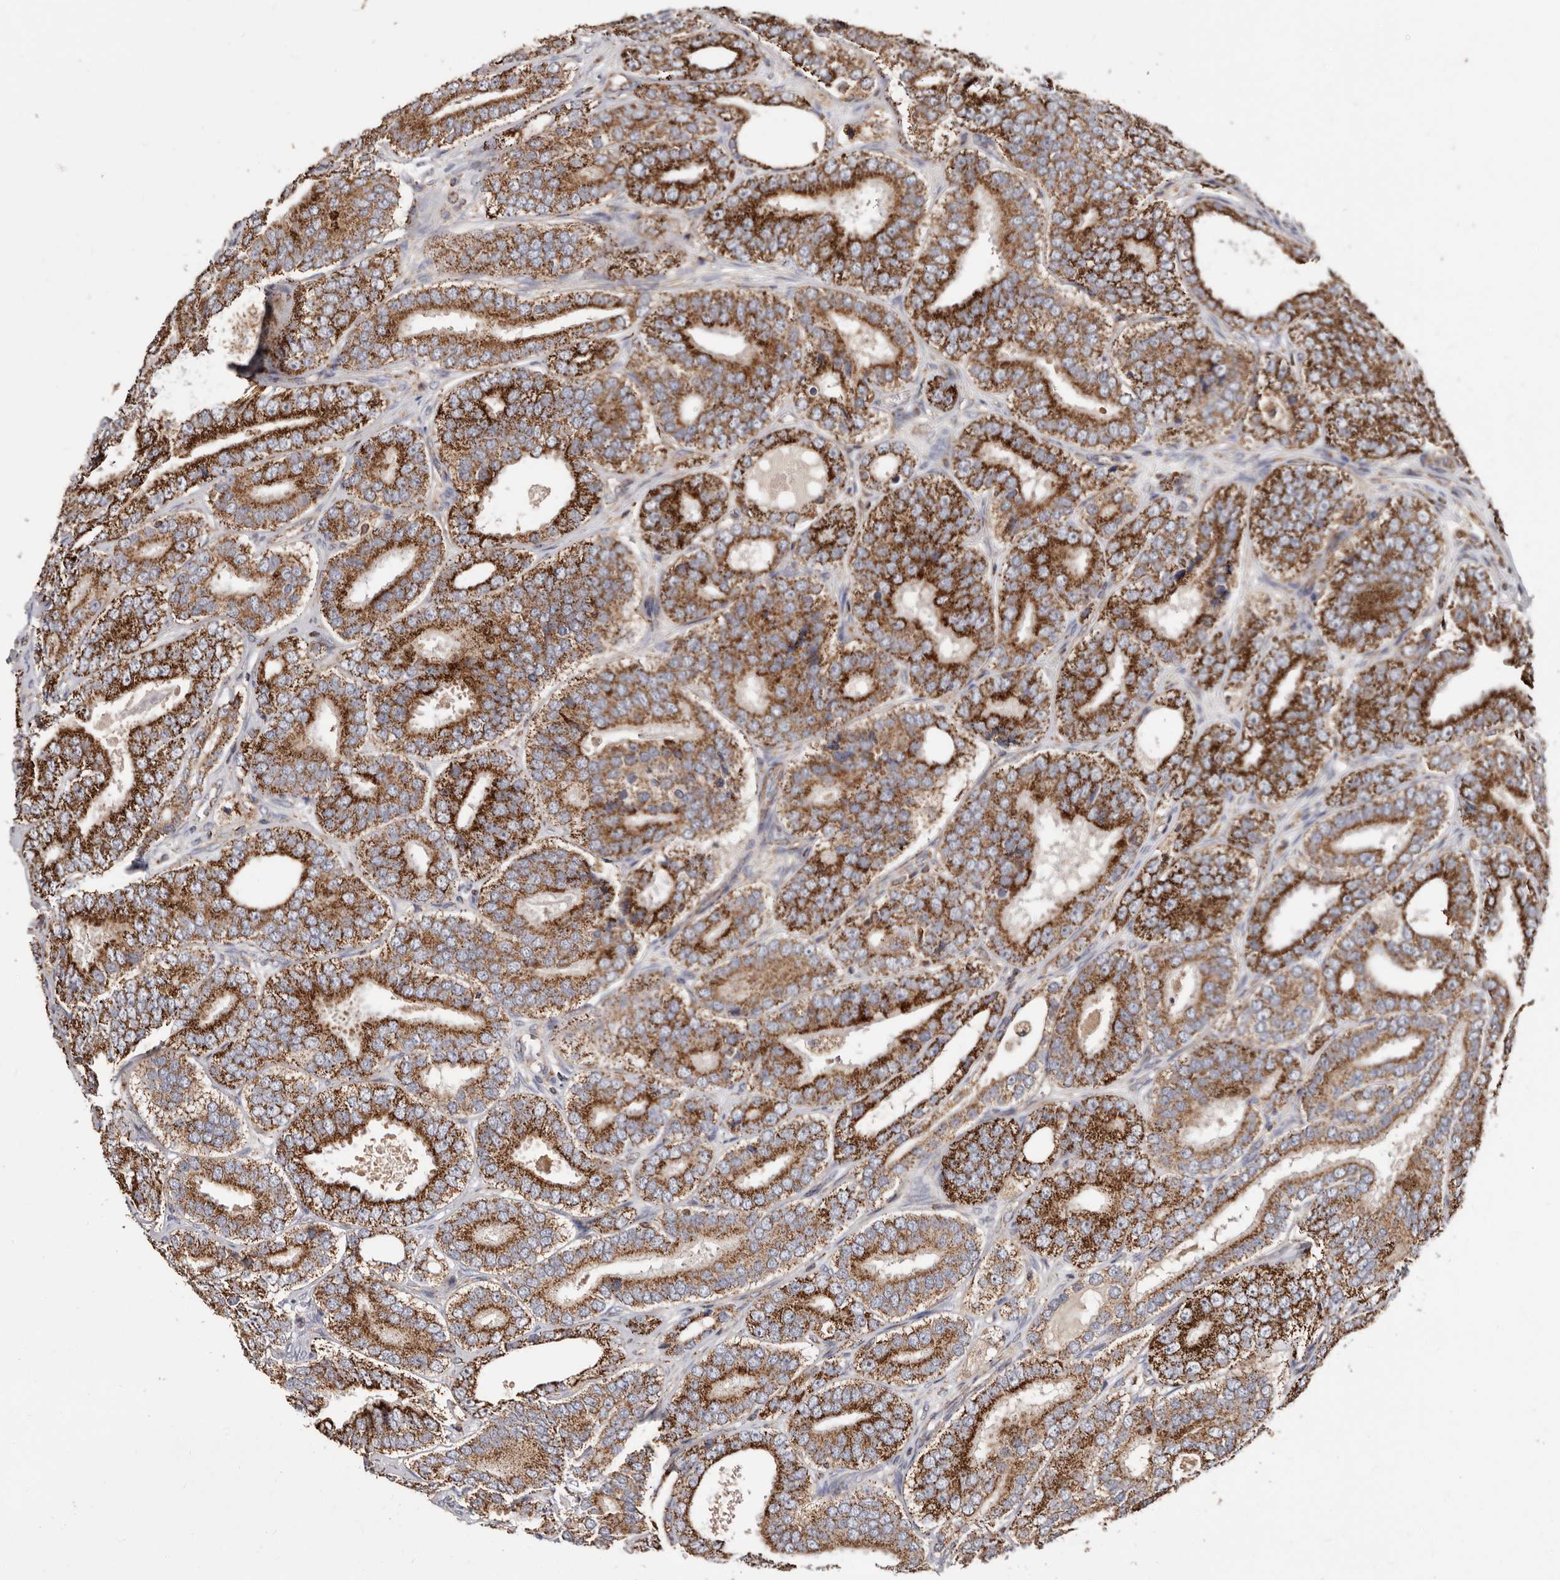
{"staining": {"intensity": "strong", "quantity": ">75%", "location": "cytoplasmic/membranous"}, "tissue": "prostate cancer", "cell_type": "Tumor cells", "image_type": "cancer", "snomed": [{"axis": "morphology", "description": "Adenocarcinoma, High grade"}, {"axis": "topography", "description": "Prostate"}], "caption": "Immunohistochemistry (DAB) staining of human prostate high-grade adenocarcinoma demonstrates strong cytoplasmic/membranous protein positivity in approximately >75% of tumor cells.", "gene": "PRKACB", "patient": {"sex": "male", "age": 56}}